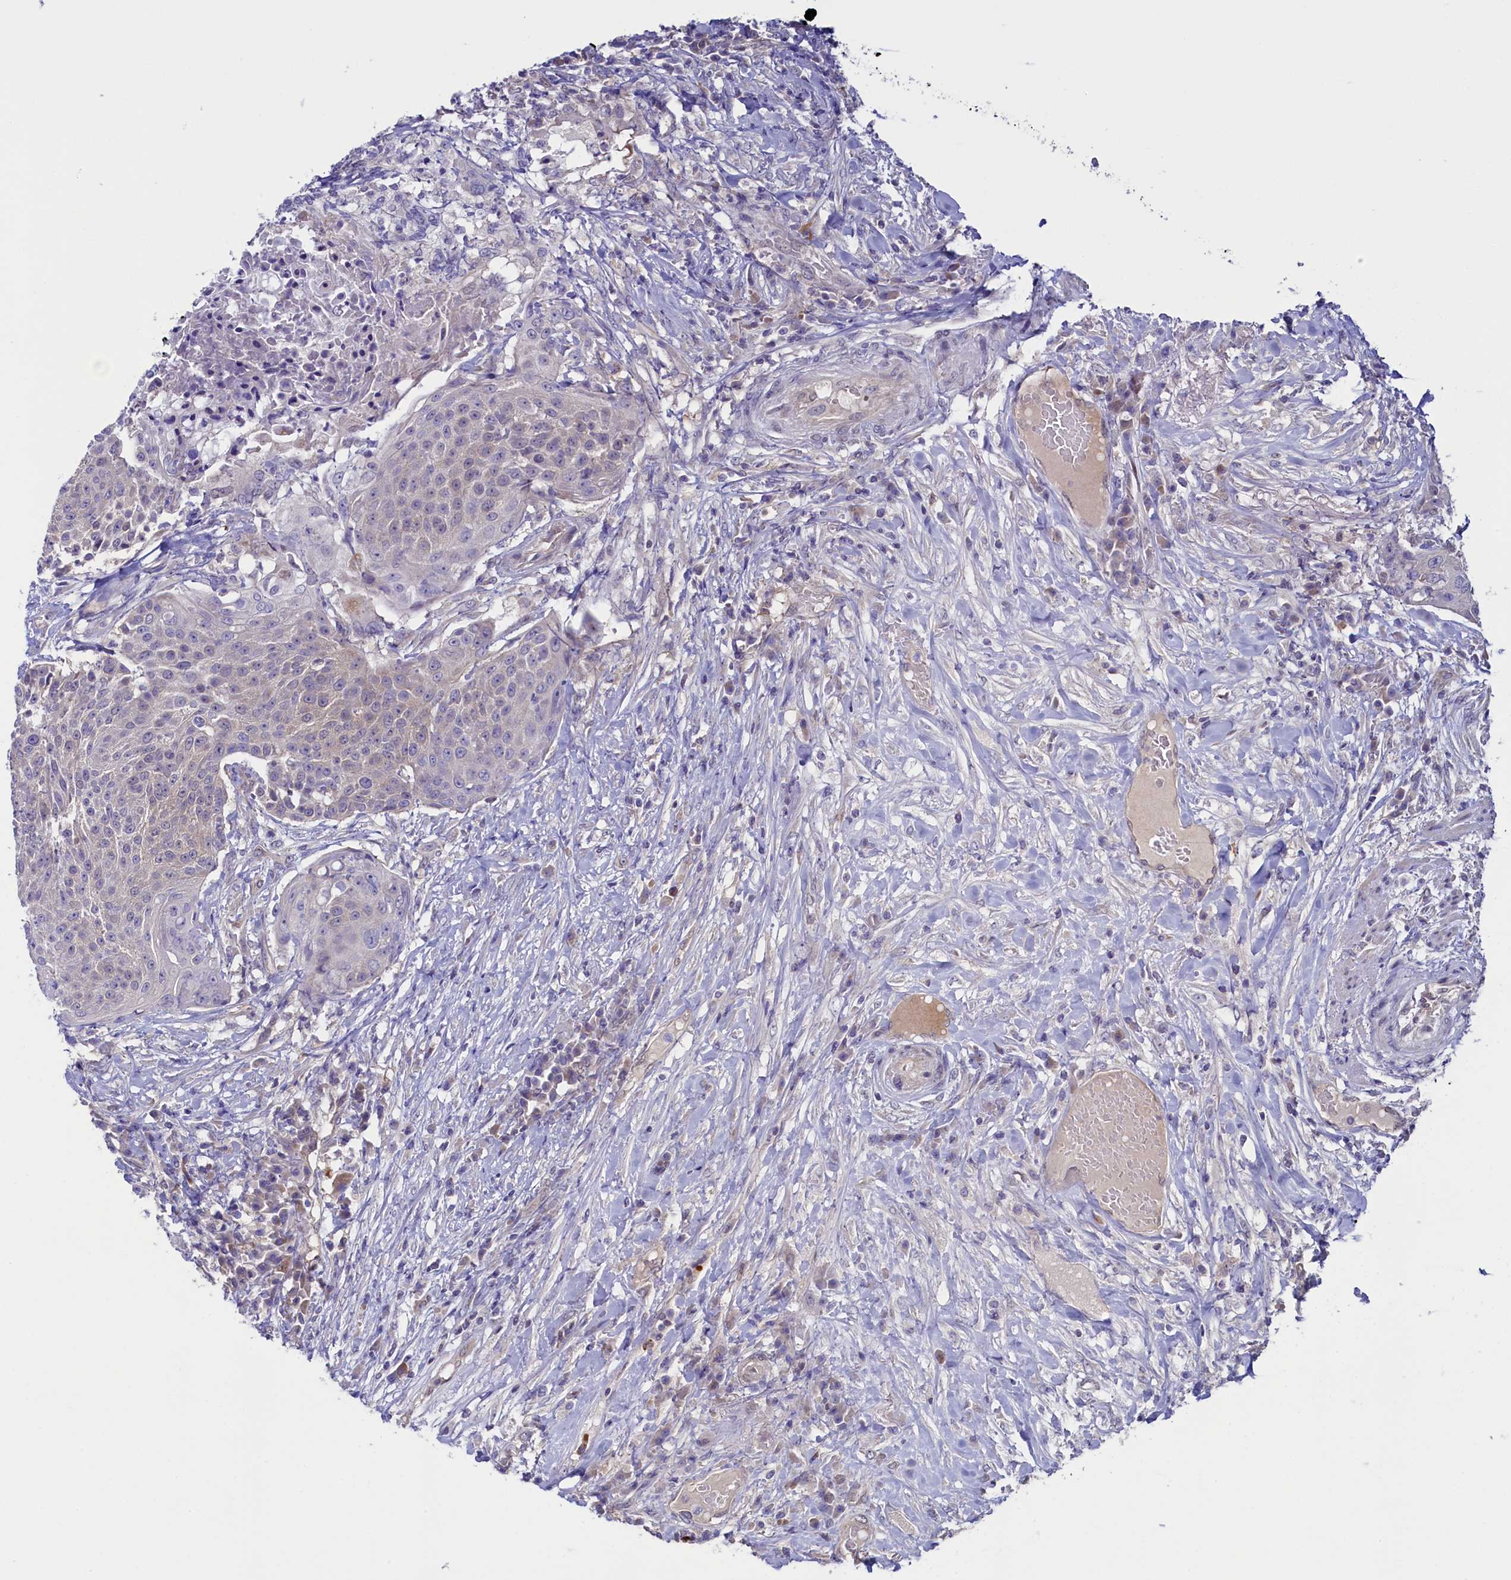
{"staining": {"intensity": "negative", "quantity": "none", "location": "none"}, "tissue": "urothelial cancer", "cell_type": "Tumor cells", "image_type": "cancer", "snomed": [{"axis": "morphology", "description": "Urothelial carcinoma, High grade"}, {"axis": "topography", "description": "Urinary bladder"}], "caption": "IHC of urothelial cancer exhibits no expression in tumor cells.", "gene": "FLYWCH2", "patient": {"sex": "female", "age": 63}}